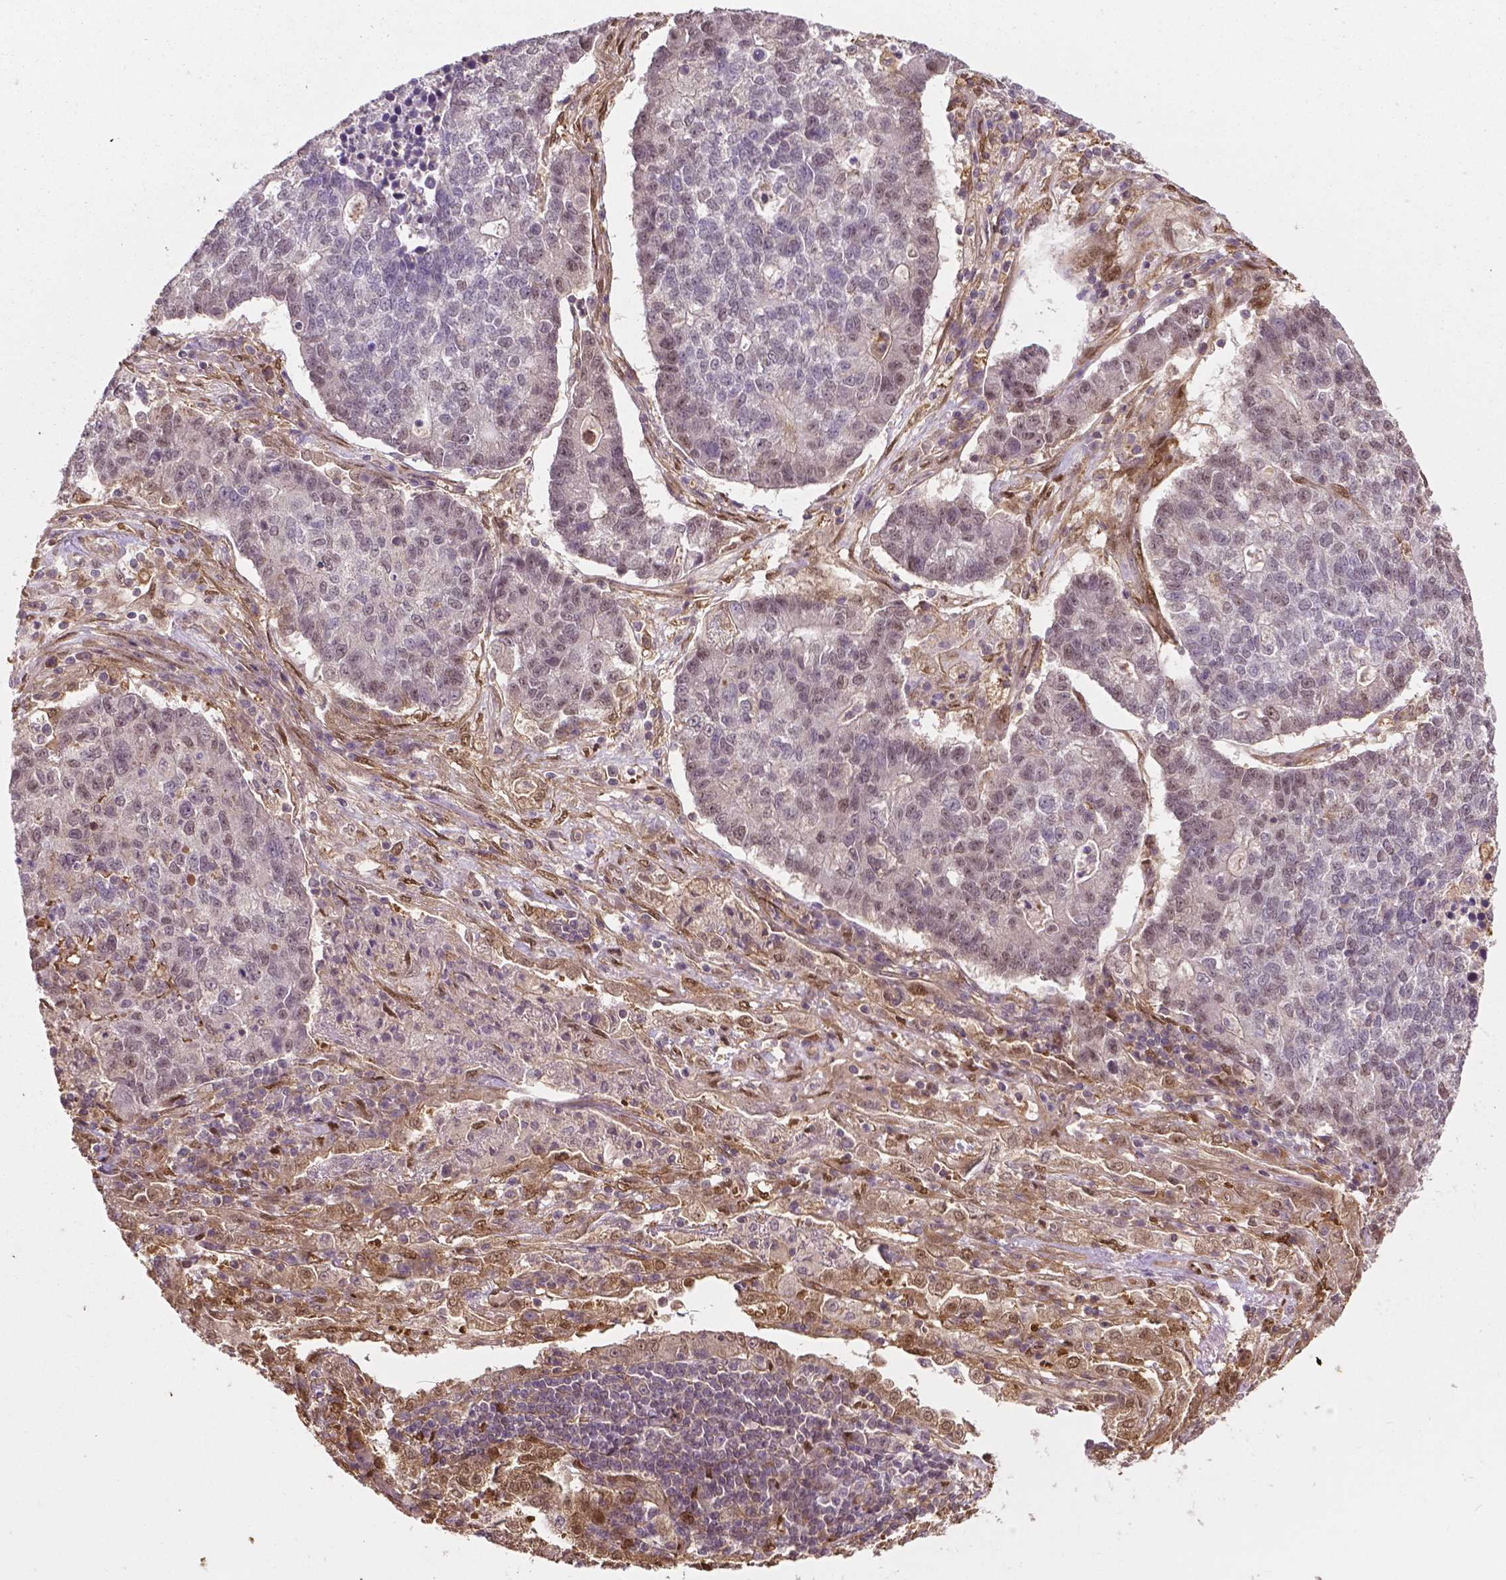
{"staining": {"intensity": "negative", "quantity": "none", "location": "none"}, "tissue": "lung cancer", "cell_type": "Tumor cells", "image_type": "cancer", "snomed": [{"axis": "morphology", "description": "Adenocarcinoma, NOS"}, {"axis": "topography", "description": "Lung"}], "caption": "Immunohistochemical staining of lung adenocarcinoma exhibits no significant staining in tumor cells.", "gene": "YAP1", "patient": {"sex": "male", "age": 57}}